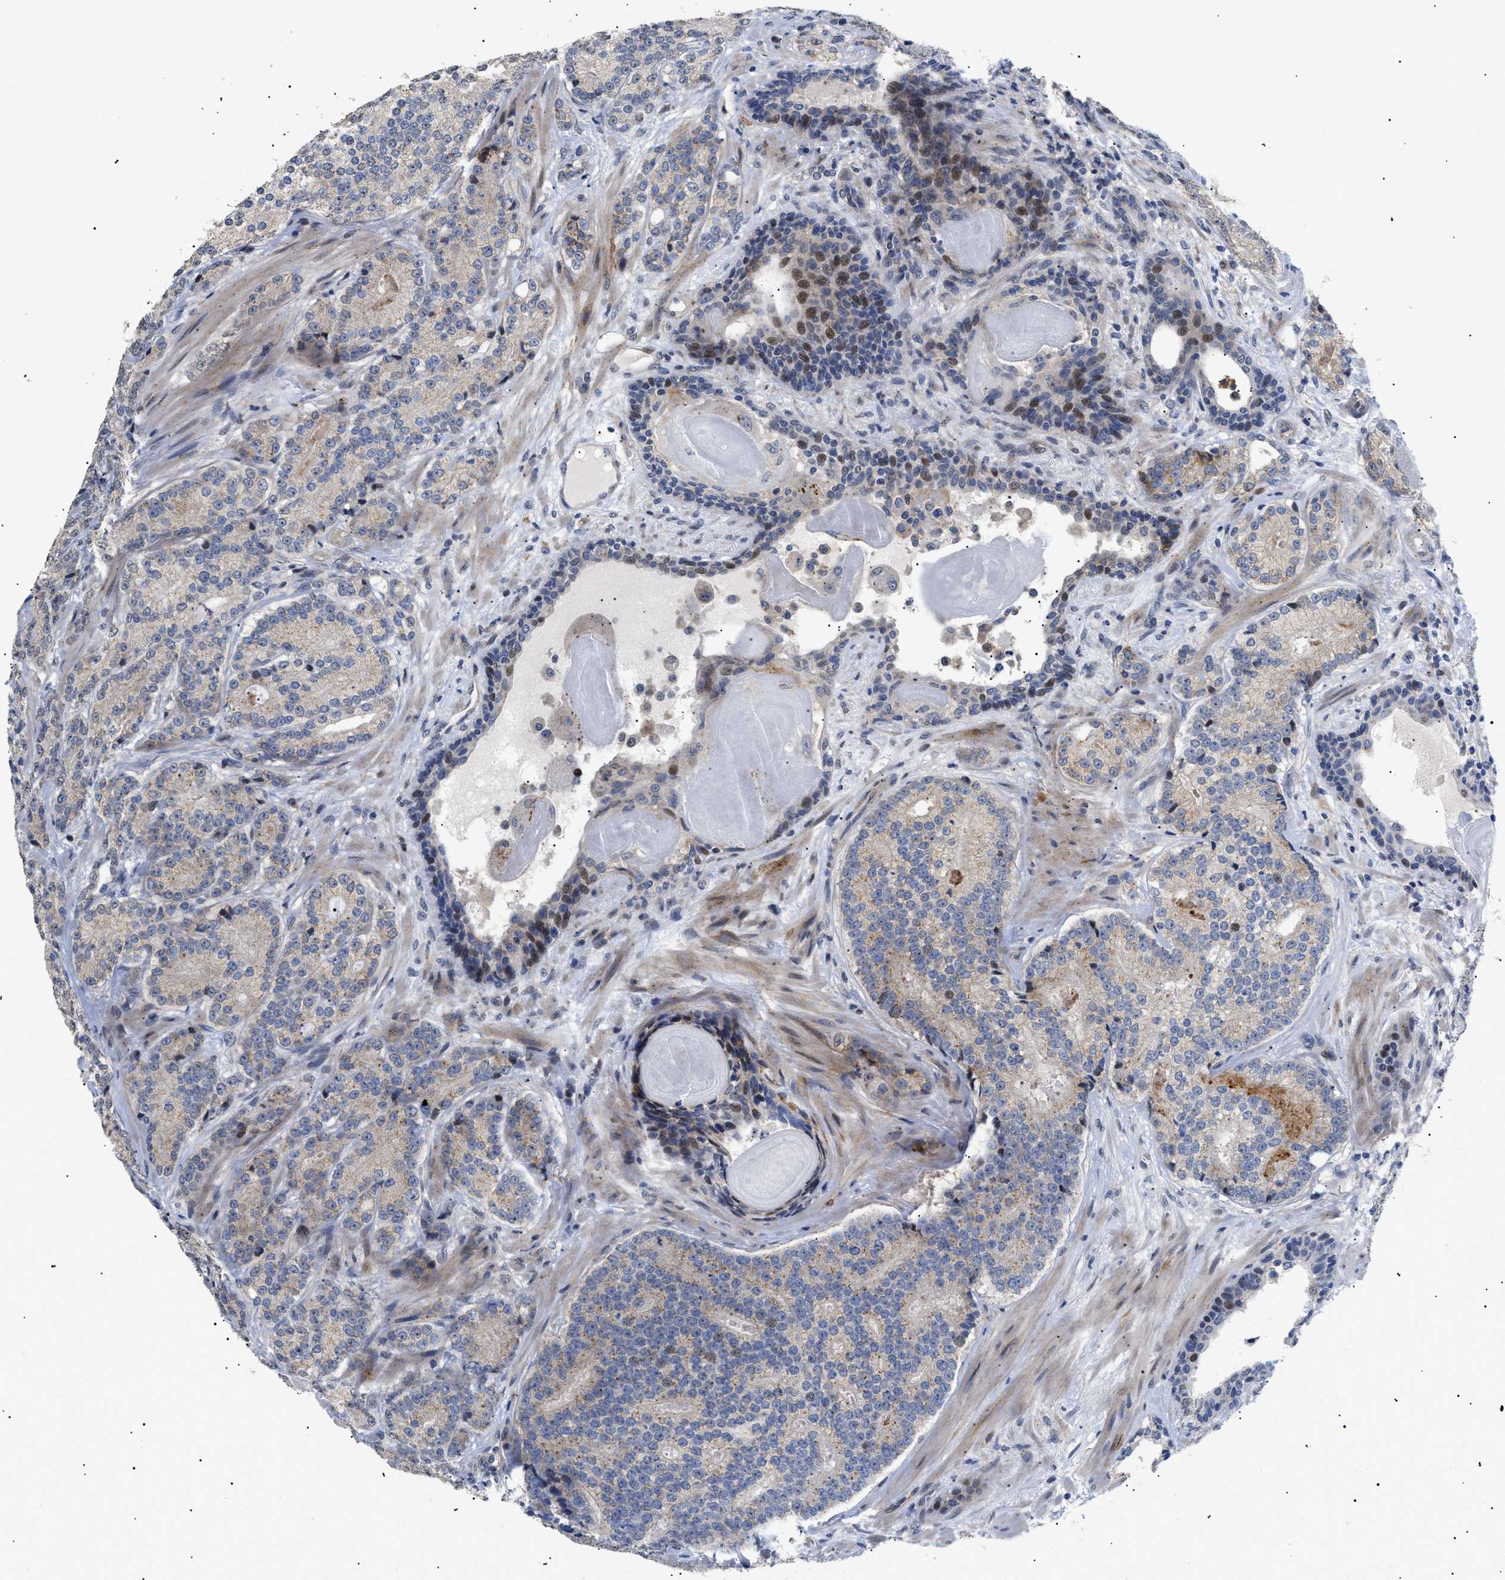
{"staining": {"intensity": "weak", "quantity": "<25%", "location": "cytoplasmic/membranous"}, "tissue": "prostate cancer", "cell_type": "Tumor cells", "image_type": "cancer", "snomed": [{"axis": "morphology", "description": "Adenocarcinoma, High grade"}, {"axis": "topography", "description": "Prostate"}], "caption": "A high-resolution image shows immunohistochemistry (IHC) staining of prostate cancer (high-grade adenocarcinoma), which exhibits no significant staining in tumor cells.", "gene": "SFXN5", "patient": {"sex": "male", "age": 61}}